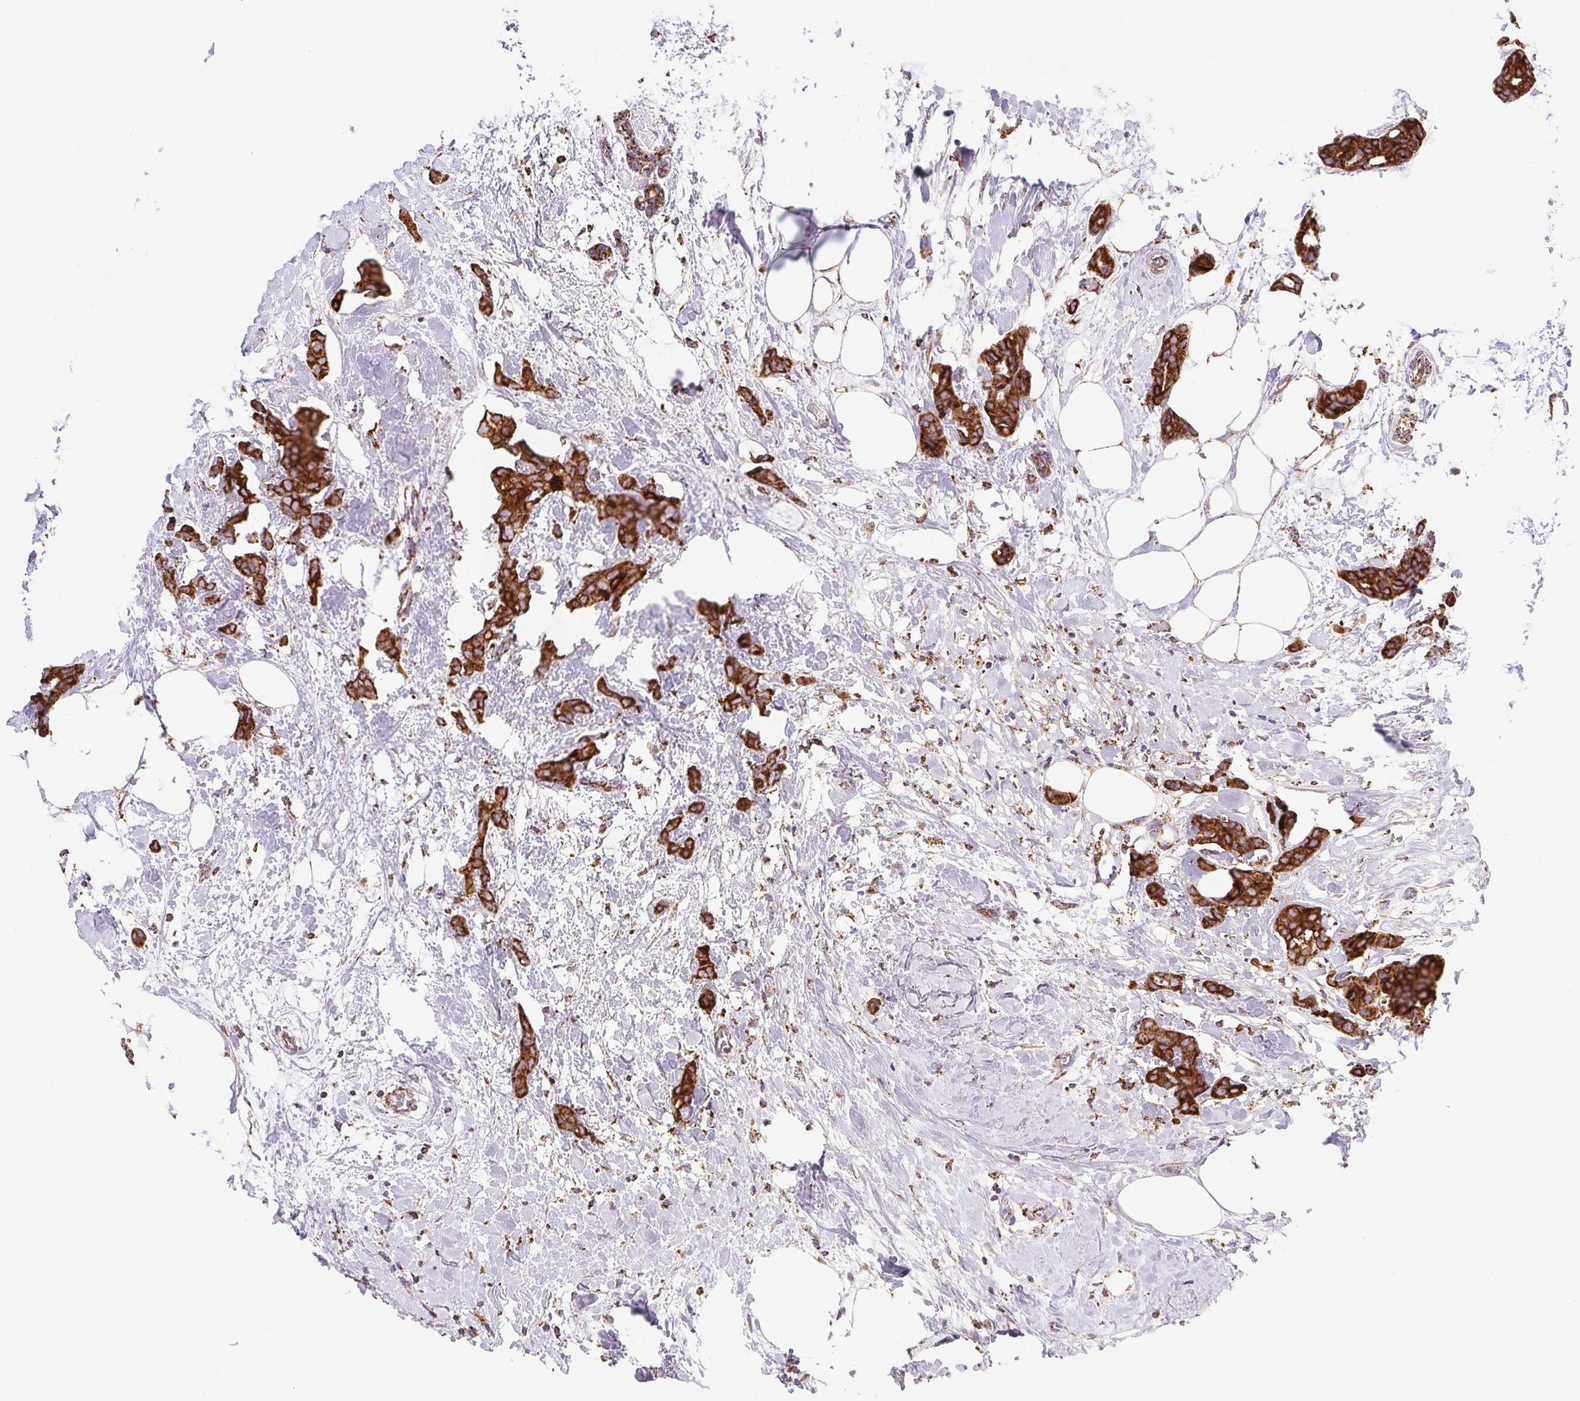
{"staining": {"intensity": "strong", "quantity": ">75%", "location": "cytoplasmic/membranous"}, "tissue": "breast cancer", "cell_type": "Tumor cells", "image_type": "cancer", "snomed": [{"axis": "morphology", "description": "Duct carcinoma"}, {"axis": "topography", "description": "Breast"}], "caption": "Immunohistochemistry photomicrograph of neoplastic tissue: breast cancer stained using IHC exhibits high levels of strong protein expression localized specifically in the cytoplasmic/membranous of tumor cells, appearing as a cytoplasmic/membranous brown color.", "gene": "NIPSNAP2", "patient": {"sex": "female", "age": 62}}